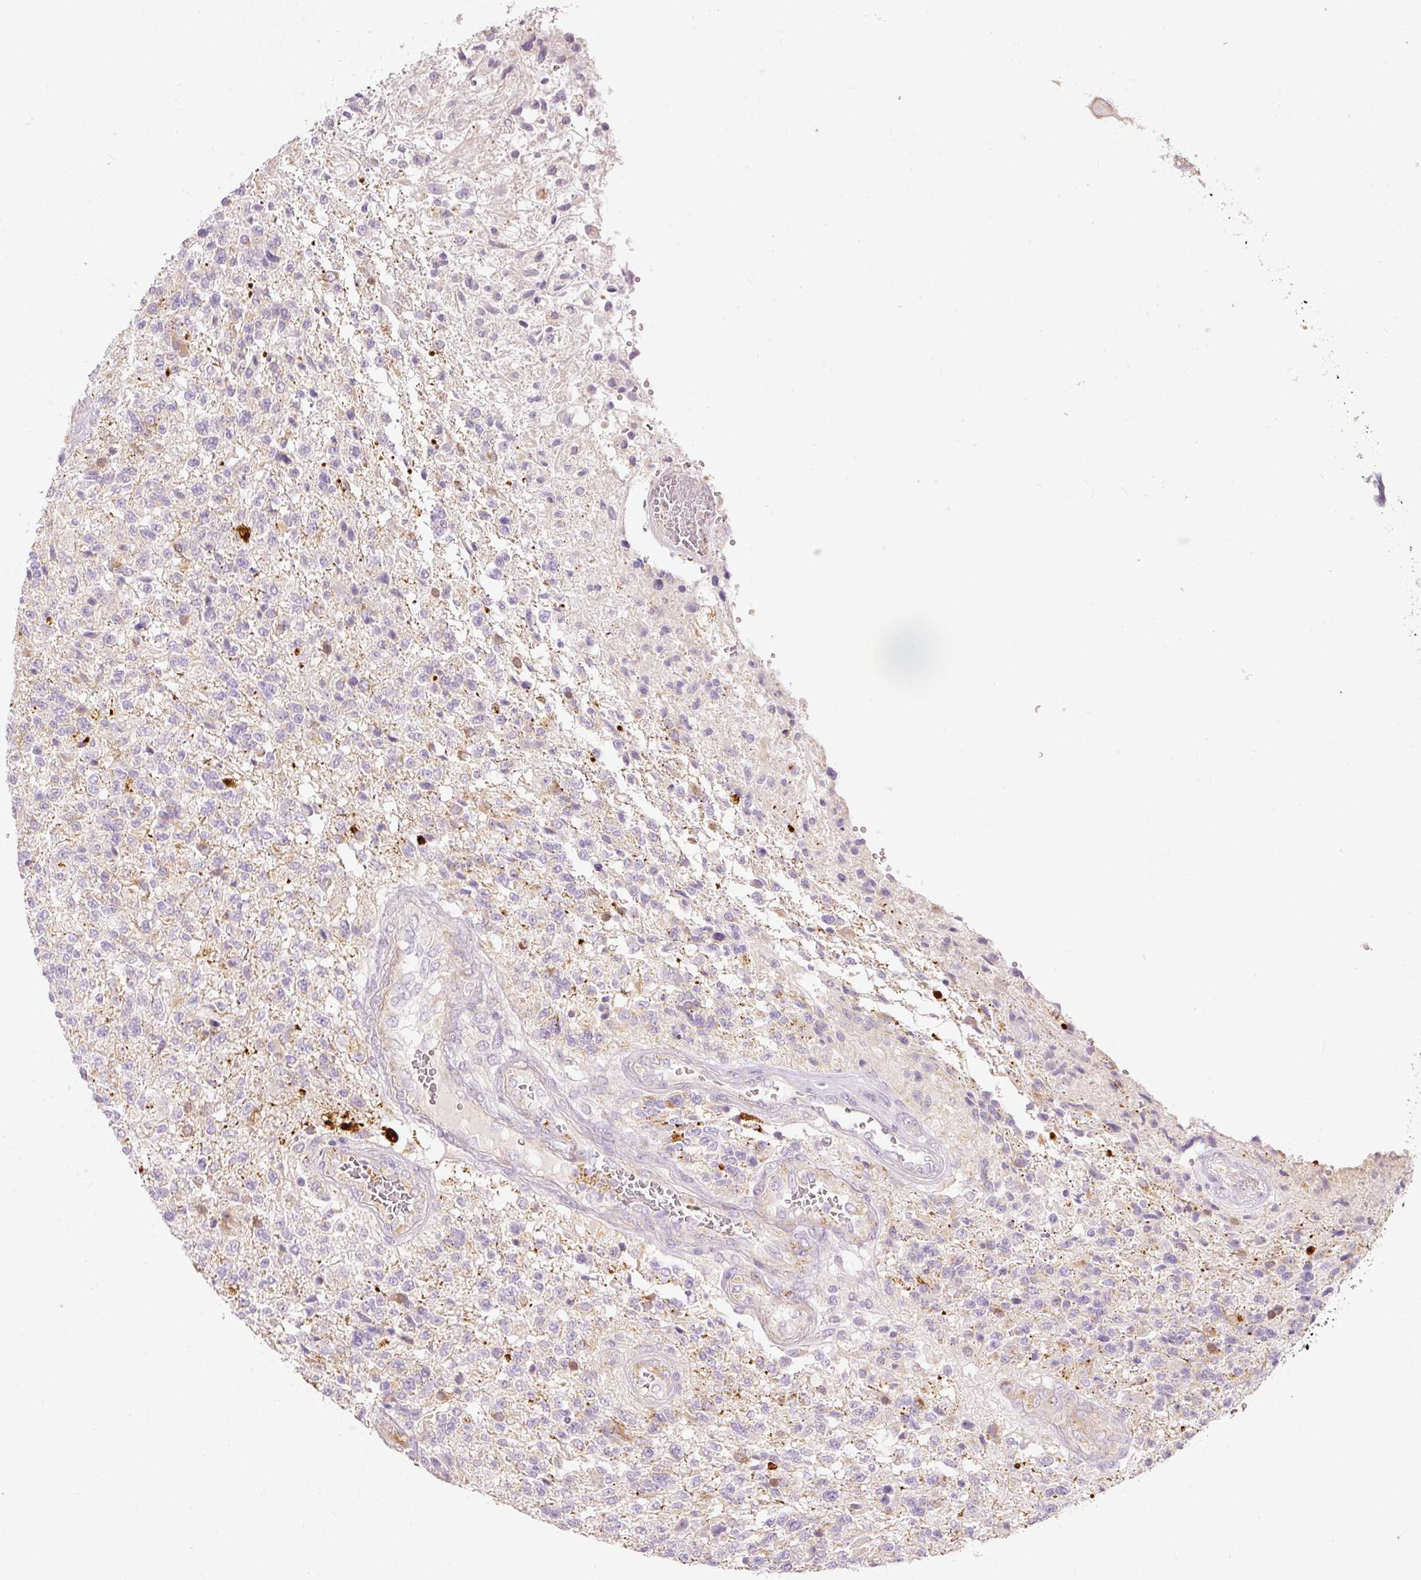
{"staining": {"intensity": "negative", "quantity": "none", "location": "none"}, "tissue": "glioma", "cell_type": "Tumor cells", "image_type": "cancer", "snomed": [{"axis": "morphology", "description": "Glioma, malignant, High grade"}, {"axis": "topography", "description": "Brain"}], "caption": "Tumor cells are negative for brown protein staining in high-grade glioma (malignant).", "gene": "MTHFD2", "patient": {"sex": "male", "age": 56}}